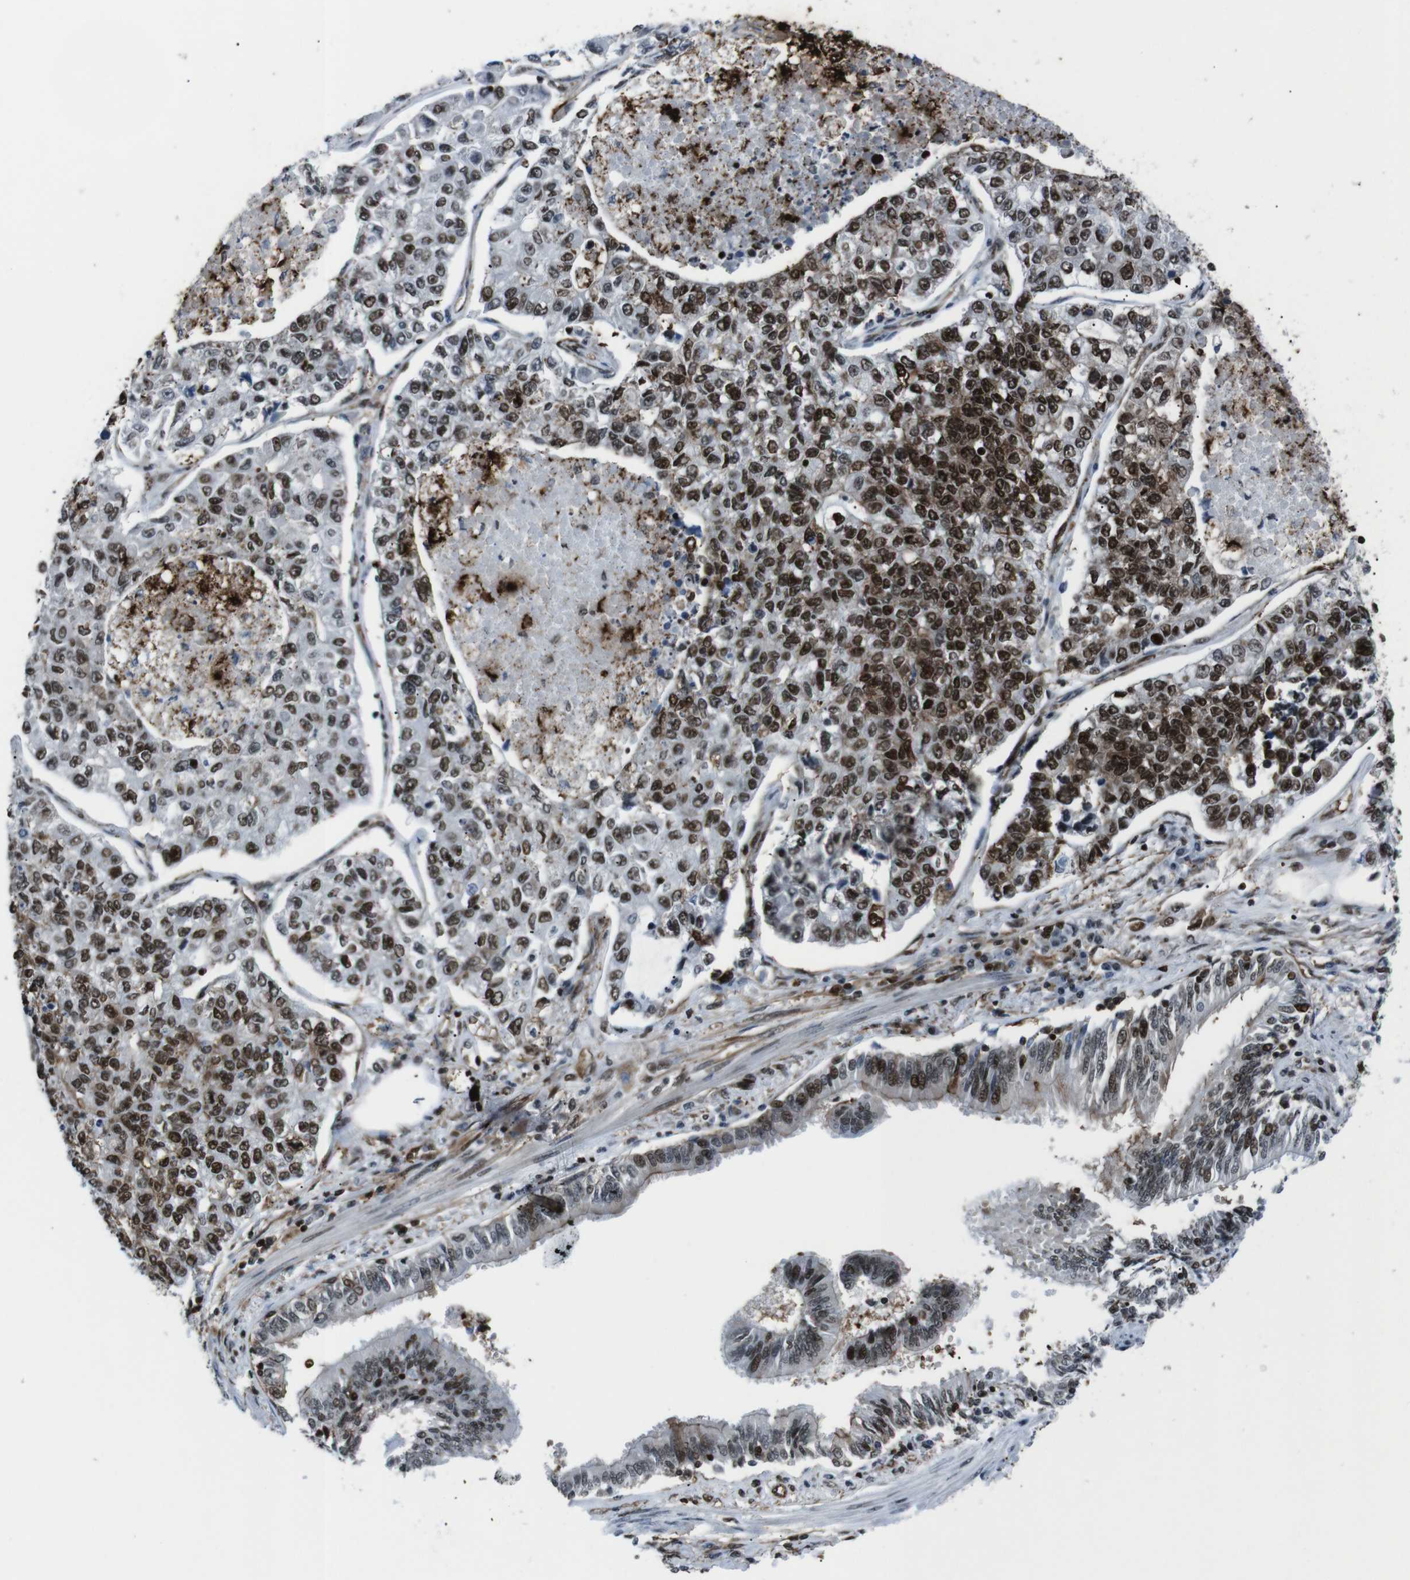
{"staining": {"intensity": "strong", "quantity": ">75%", "location": "cytoplasmic/membranous,nuclear"}, "tissue": "lung cancer", "cell_type": "Tumor cells", "image_type": "cancer", "snomed": [{"axis": "morphology", "description": "Adenocarcinoma, NOS"}, {"axis": "topography", "description": "Lung"}], "caption": "A brown stain labels strong cytoplasmic/membranous and nuclear positivity of a protein in human lung cancer tumor cells. The staining is performed using DAB (3,3'-diaminobenzidine) brown chromogen to label protein expression. The nuclei are counter-stained blue using hematoxylin.", "gene": "HNRNPU", "patient": {"sex": "male", "age": 49}}